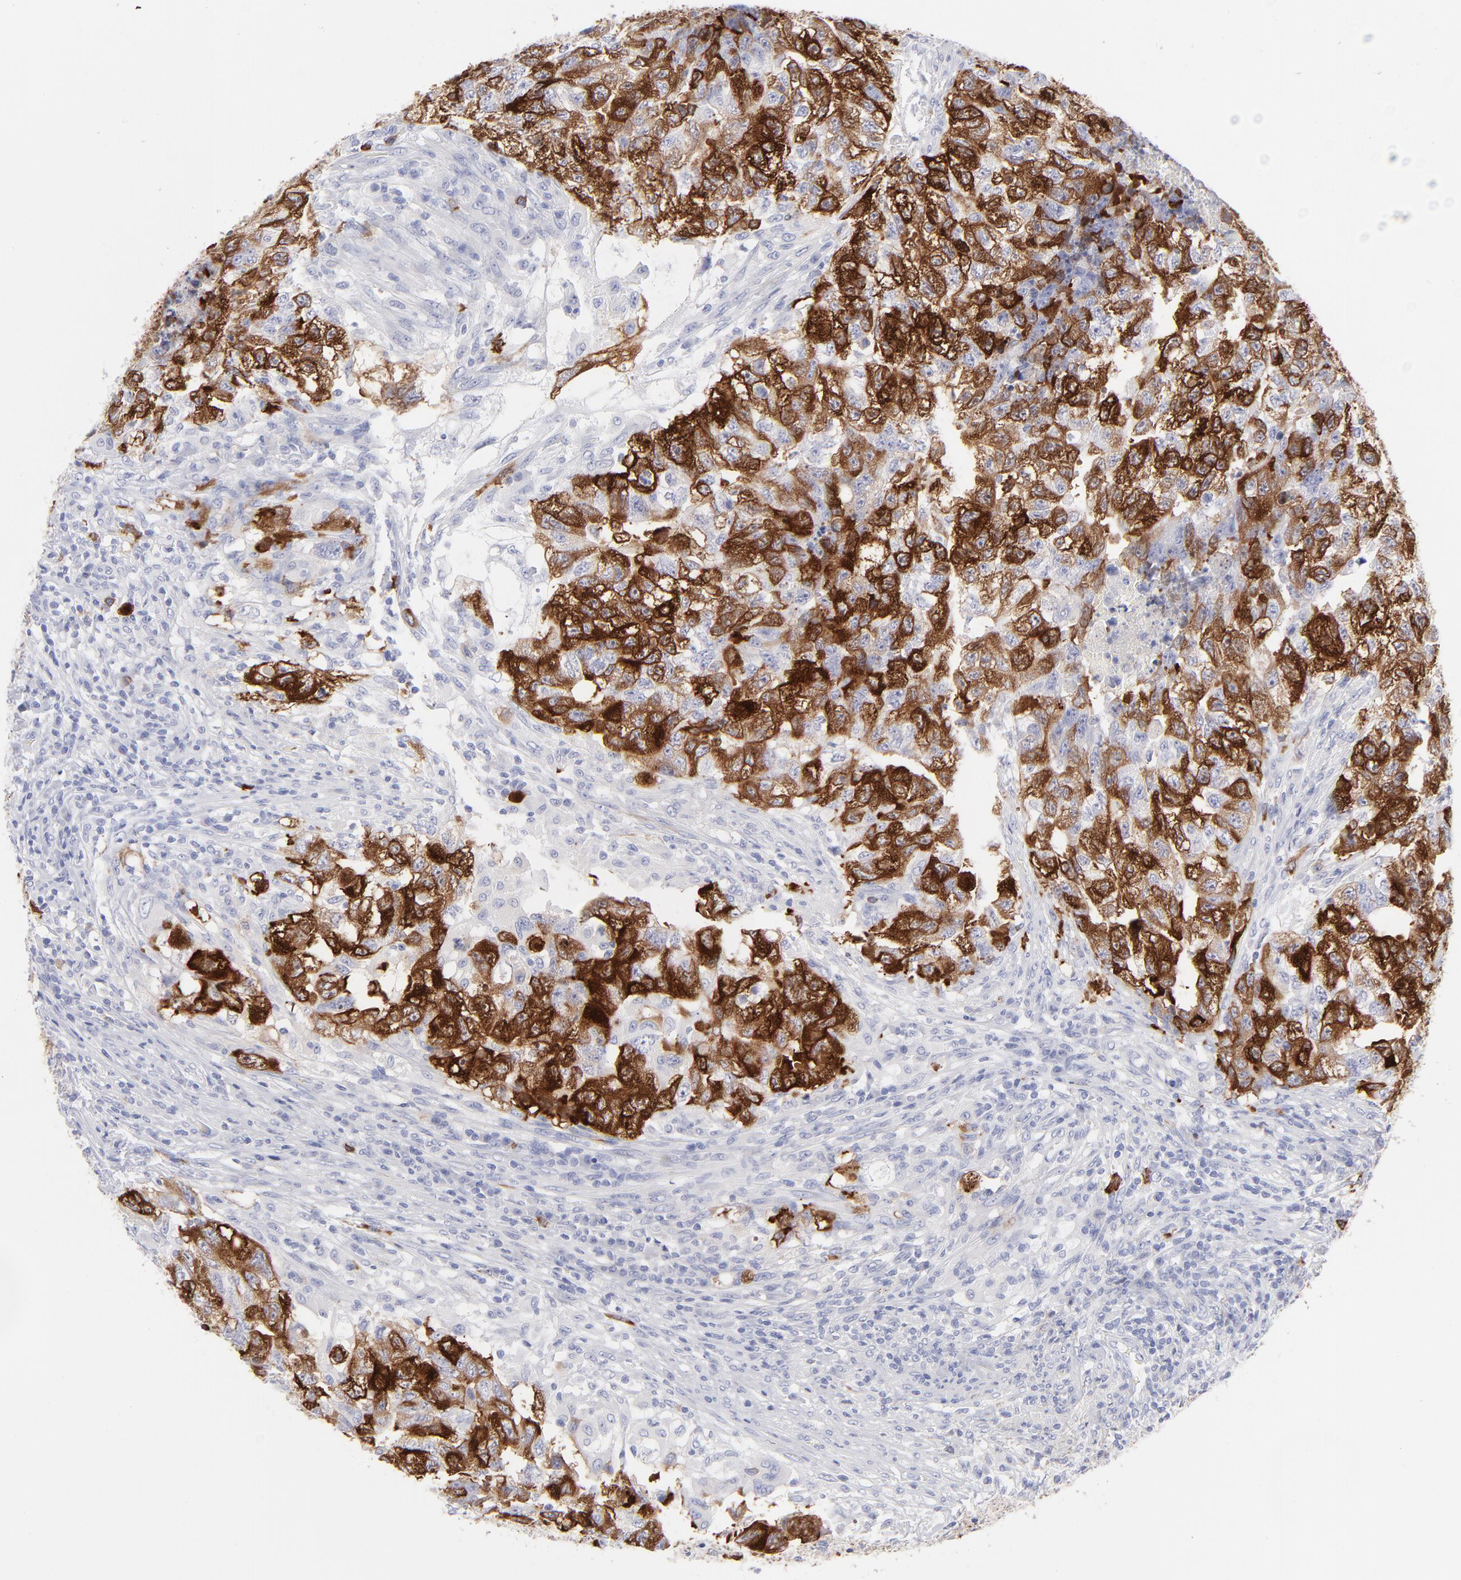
{"staining": {"intensity": "moderate", "quantity": ">75%", "location": "cytoplasmic/membranous"}, "tissue": "testis cancer", "cell_type": "Tumor cells", "image_type": "cancer", "snomed": [{"axis": "morphology", "description": "Carcinoma, Embryonal, NOS"}, {"axis": "topography", "description": "Testis"}], "caption": "The image displays immunohistochemical staining of testis cancer. There is moderate cytoplasmic/membranous staining is seen in approximately >75% of tumor cells.", "gene": "CCNB1", "patient": {"sex": "male", "age": 21}}